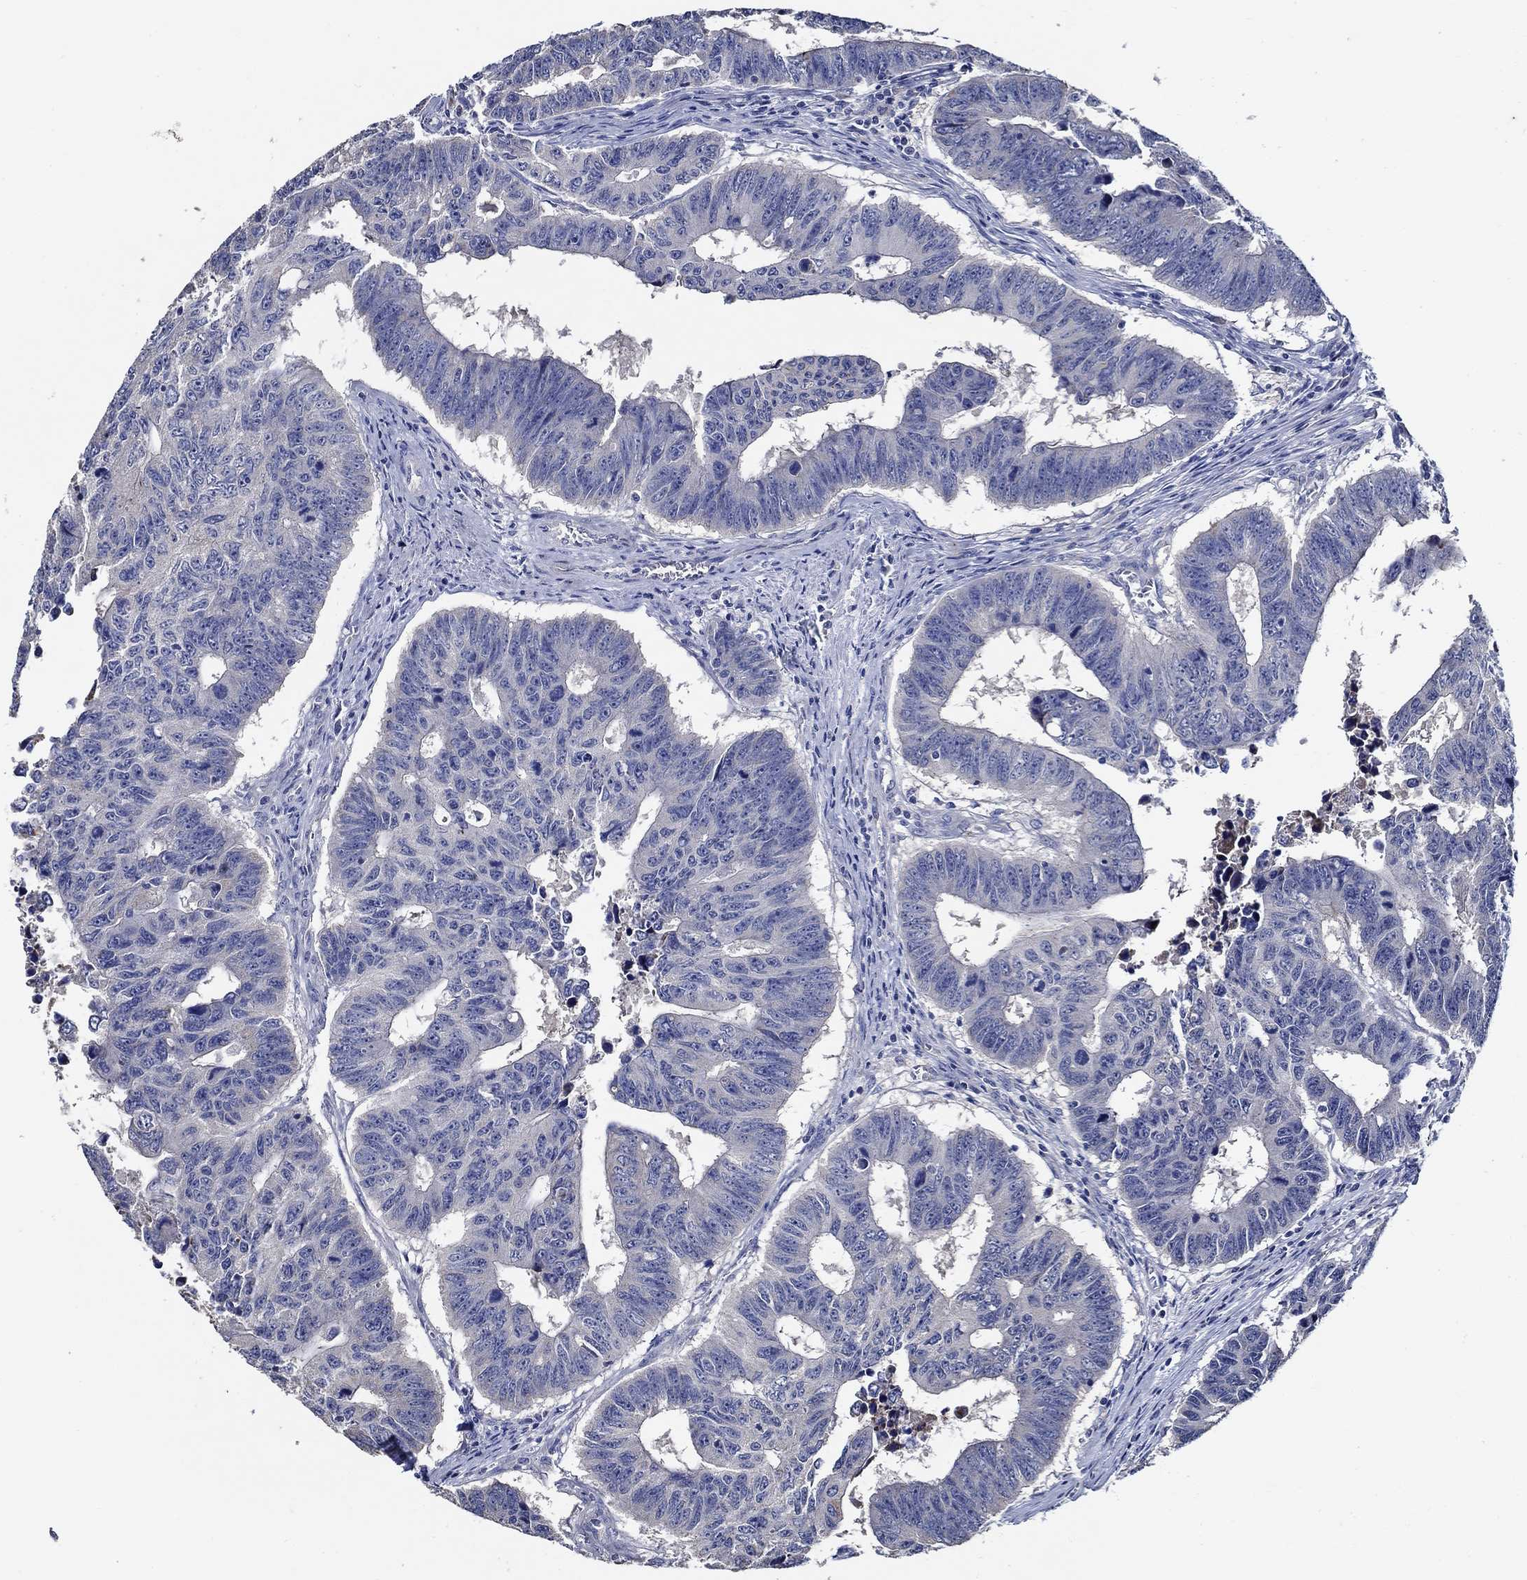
{"staining": {"intensity": "negative", "quantity": "none", "location": "none"}, "tissue": "colorectal cancer", "cell_type": "Tumor cells", "image_type": "cancer", "snomed": [{"axis": "morphology", "description": "Adenocarcinoma, NOS"}, {"axis": "topography", "description": "Appendix"}, {"axis": "topography", "description": "Colon"}, {"axis": "topography", "description": "Cecum"}, {"axis": "topography", "description": "Colon asc"}], "caption": "Tumor cells show no significant protein expression in colorectal adenocarcinoma.", "gene": "WDR53", "patient": {"sex": "female", "age": 85}}